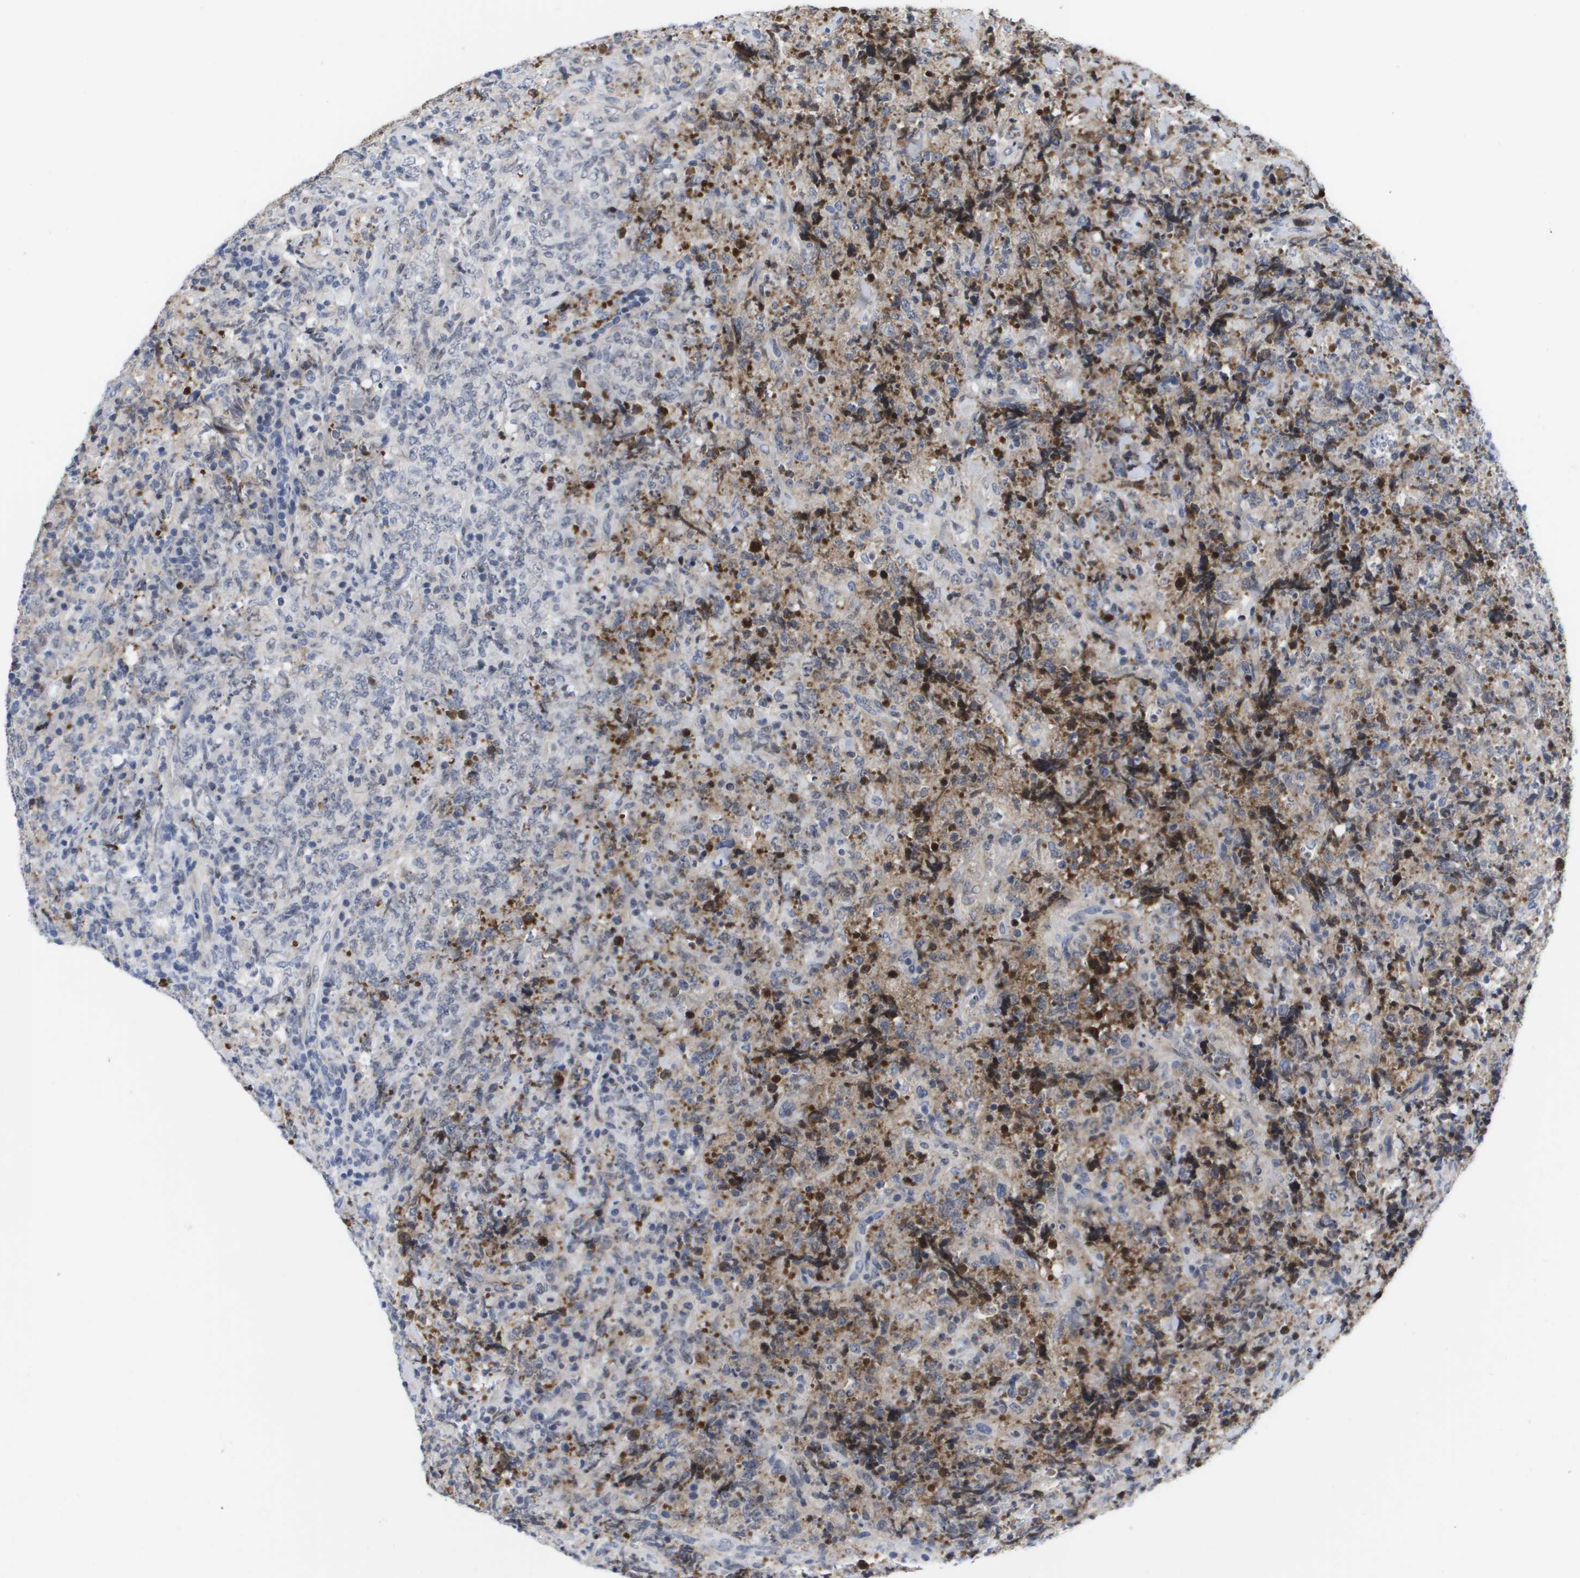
{"staining": {"intensity": "moderate", "quantity": "<25%", "location": "cytoplasmic/membranous"}, "tissue": "lymphoma", "cell_type": "Tumor cells", "image_type": "cancer", "snomed": [{"axis": "morphology", "description": "Malignant lymphoma, non-Hodgkin's type, High grade"}, {"axis": "topography", "description": "Tonsil"}], "caption": "High-grade malignant lymphoma, non-Hodgkin's type stained with a protein marker shows moderate staining in tumor cells.", "gene": "SERPINC1", "patient": {"sex": "female", "age": 36}}